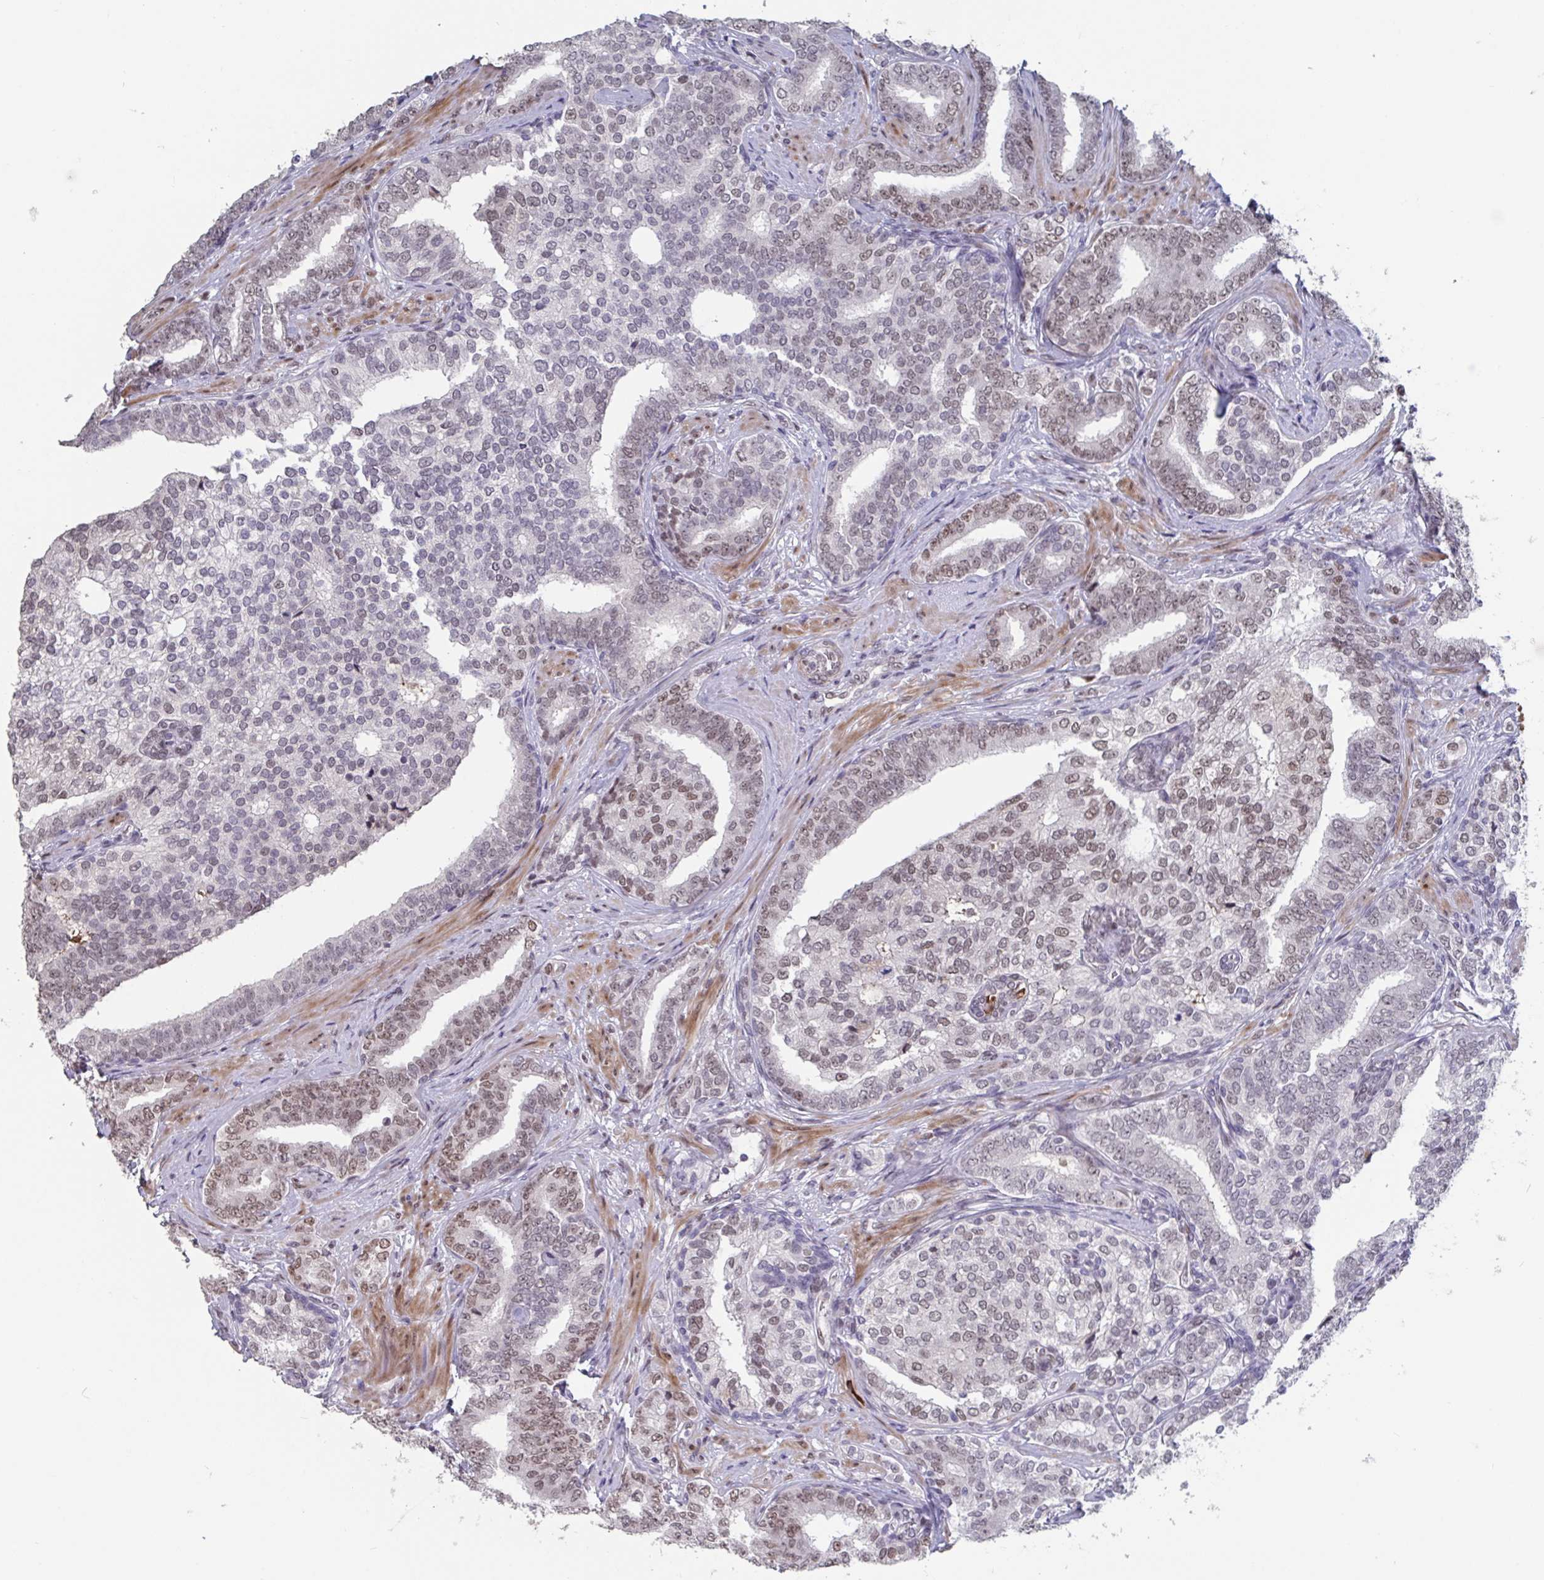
{"staining": {"intensity": "moderate", "quantity": "25%-75%", "location": "nuclear"}, "tissue": "prostate cancer", "cell_type": "Tumor cells", "image_type": "cancer", "snomed": [{"axis": "morphology", "description": "Adenocarcinoma, High grade"}, {"axis": "topography", "description": "Prostate"}], "caption": "Prostate high-grade adenocarcinoma stained for a protein (brown) reveals moderate nuclear positive expression in about 25%-75% of tumor cells.", "gene": "BCL7B", "patient": {"sex": "male", "age": 72}}